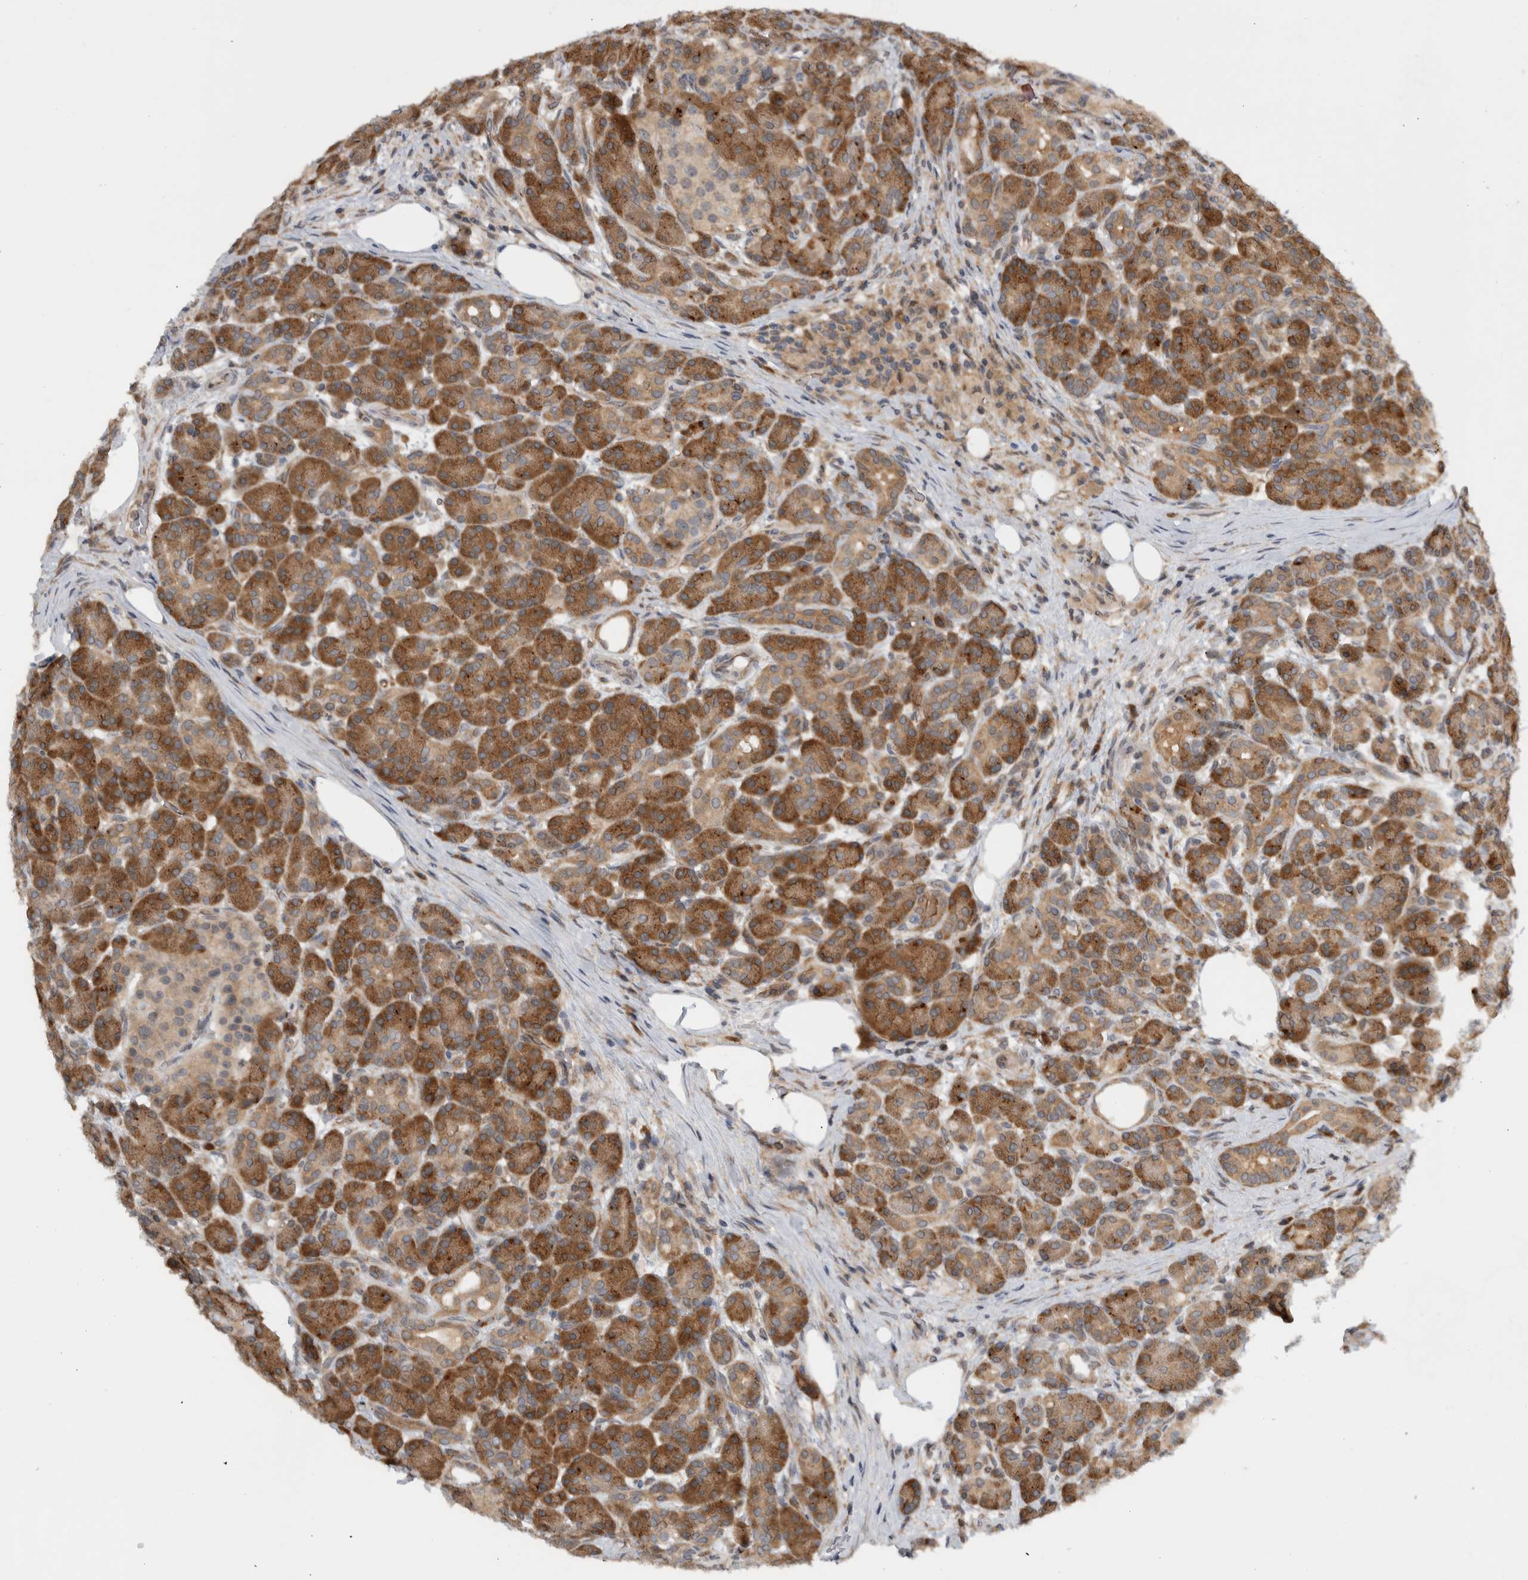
{"staining": {"intensity": "strong", "quantity": ">75%", "location": "cytoplasmic/membranous"}, "tissue": "pancreas", "cell_type": "Exocrine glandular cells", "image_type": "normal", "snomed": [{"axis": "morphology", "description": "Normal tissue, NOS"}, {"axis": "topography", "description": "Pancreas"}], "caption": "A brown stain shows strong cytoplasmic/membranous positivity of a protein in exocrine glandular cells of normal human pancreas.", "gene": "CCDC43", "patient": {"sex": "male", "age": 63}}